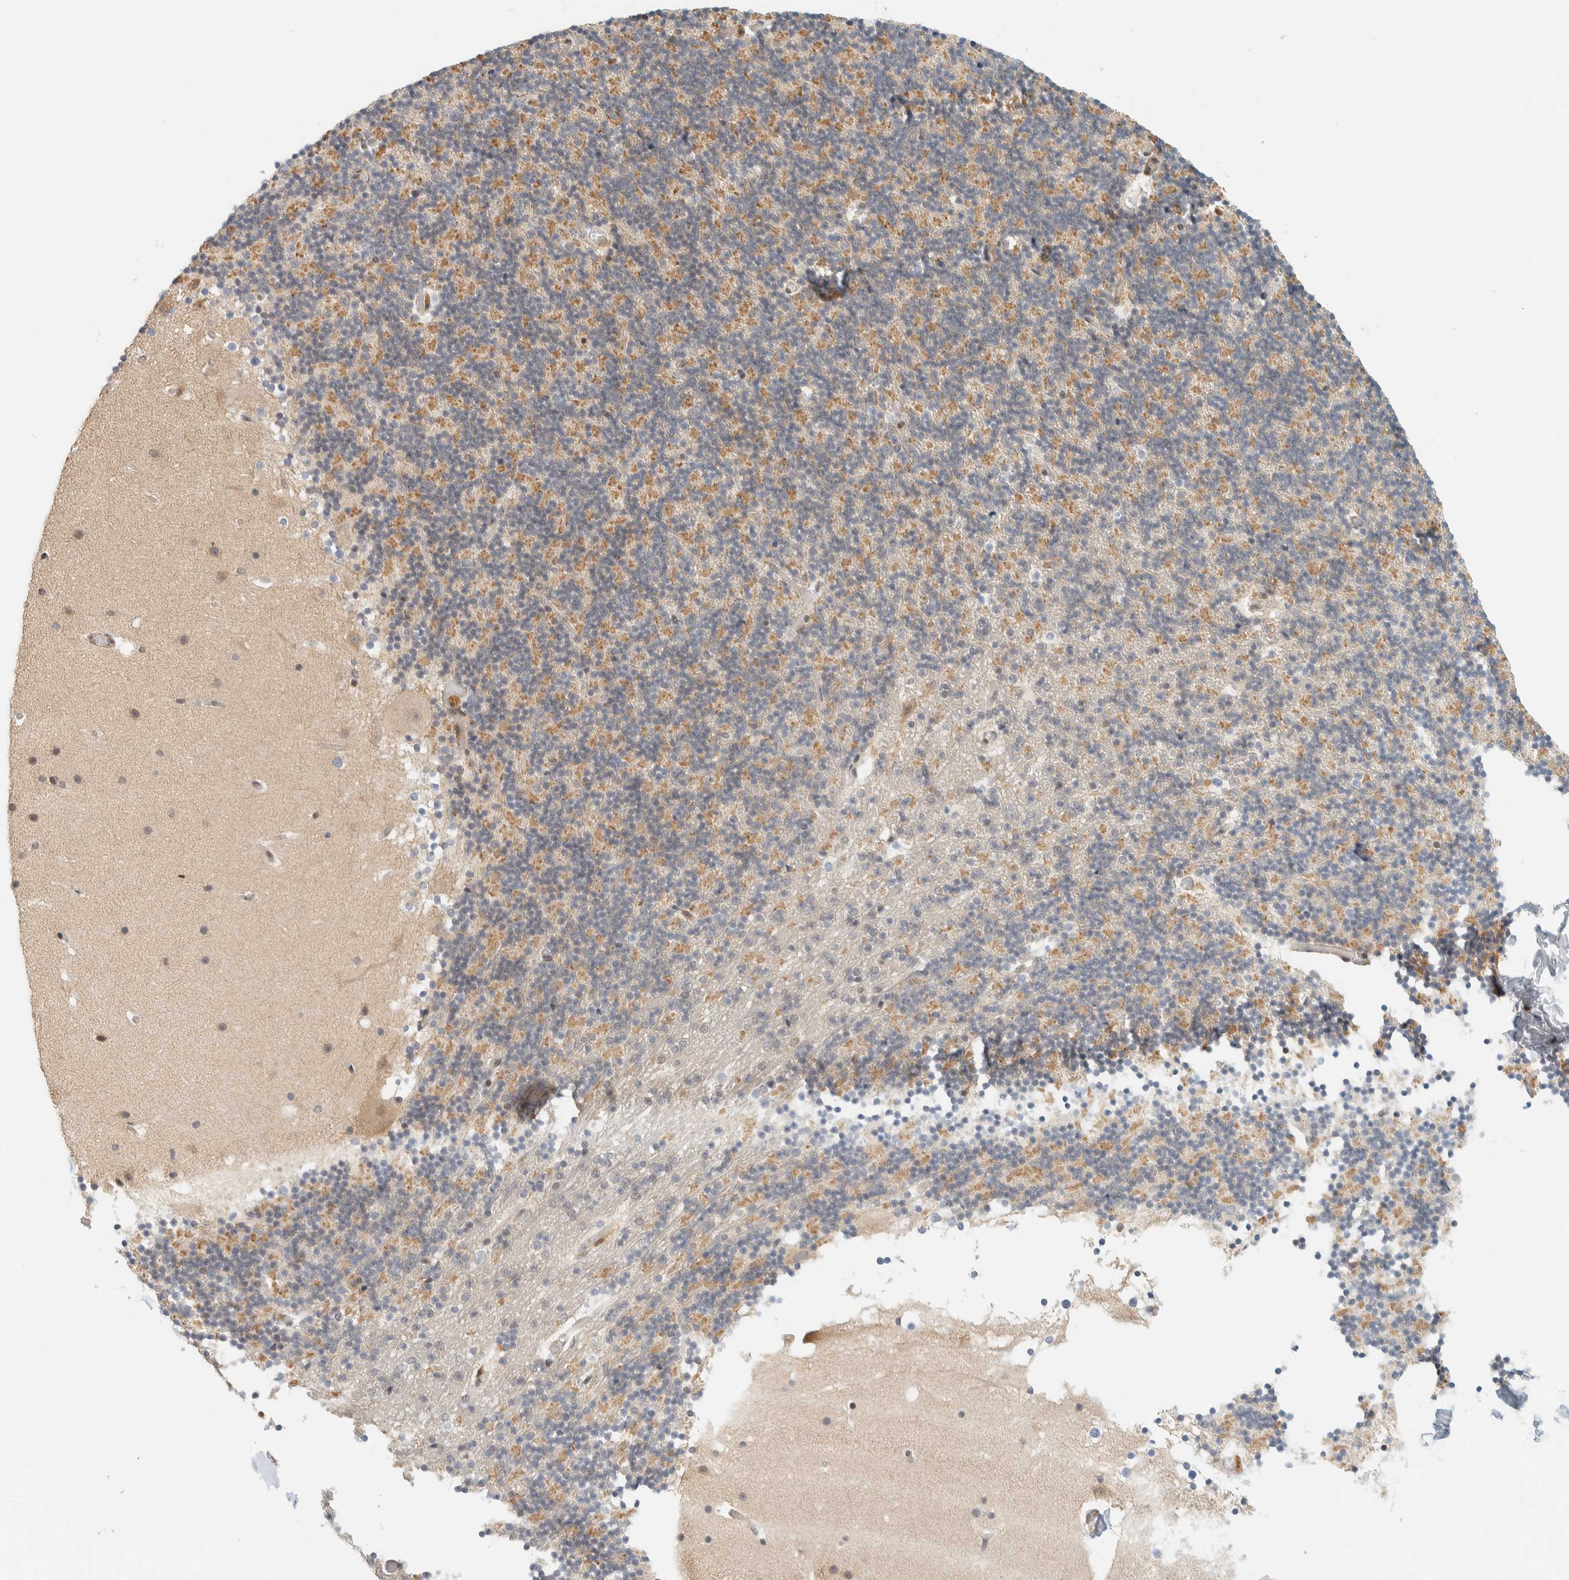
{"staining": {"intensity": "weak", "quantity": ">75%", "location": "cytoplasmic/membranous"}, "tissue": "cerebellum", "cell_type": "Cells in granular layer", "image_type": "normal", "snomed": [{"axis": "morphology", "description": "Normal tissue, NOS"}, {"axis": "topography", "description": "Cerebellum"}], "caption": "Protein analysis of unremarkable cerebellum displays weak cytoplasmic/membranous positivity in about >75% of cells in granular layer.", "gene": "ARFGEF1", "patient": {"sex": "male", "age": 57}}